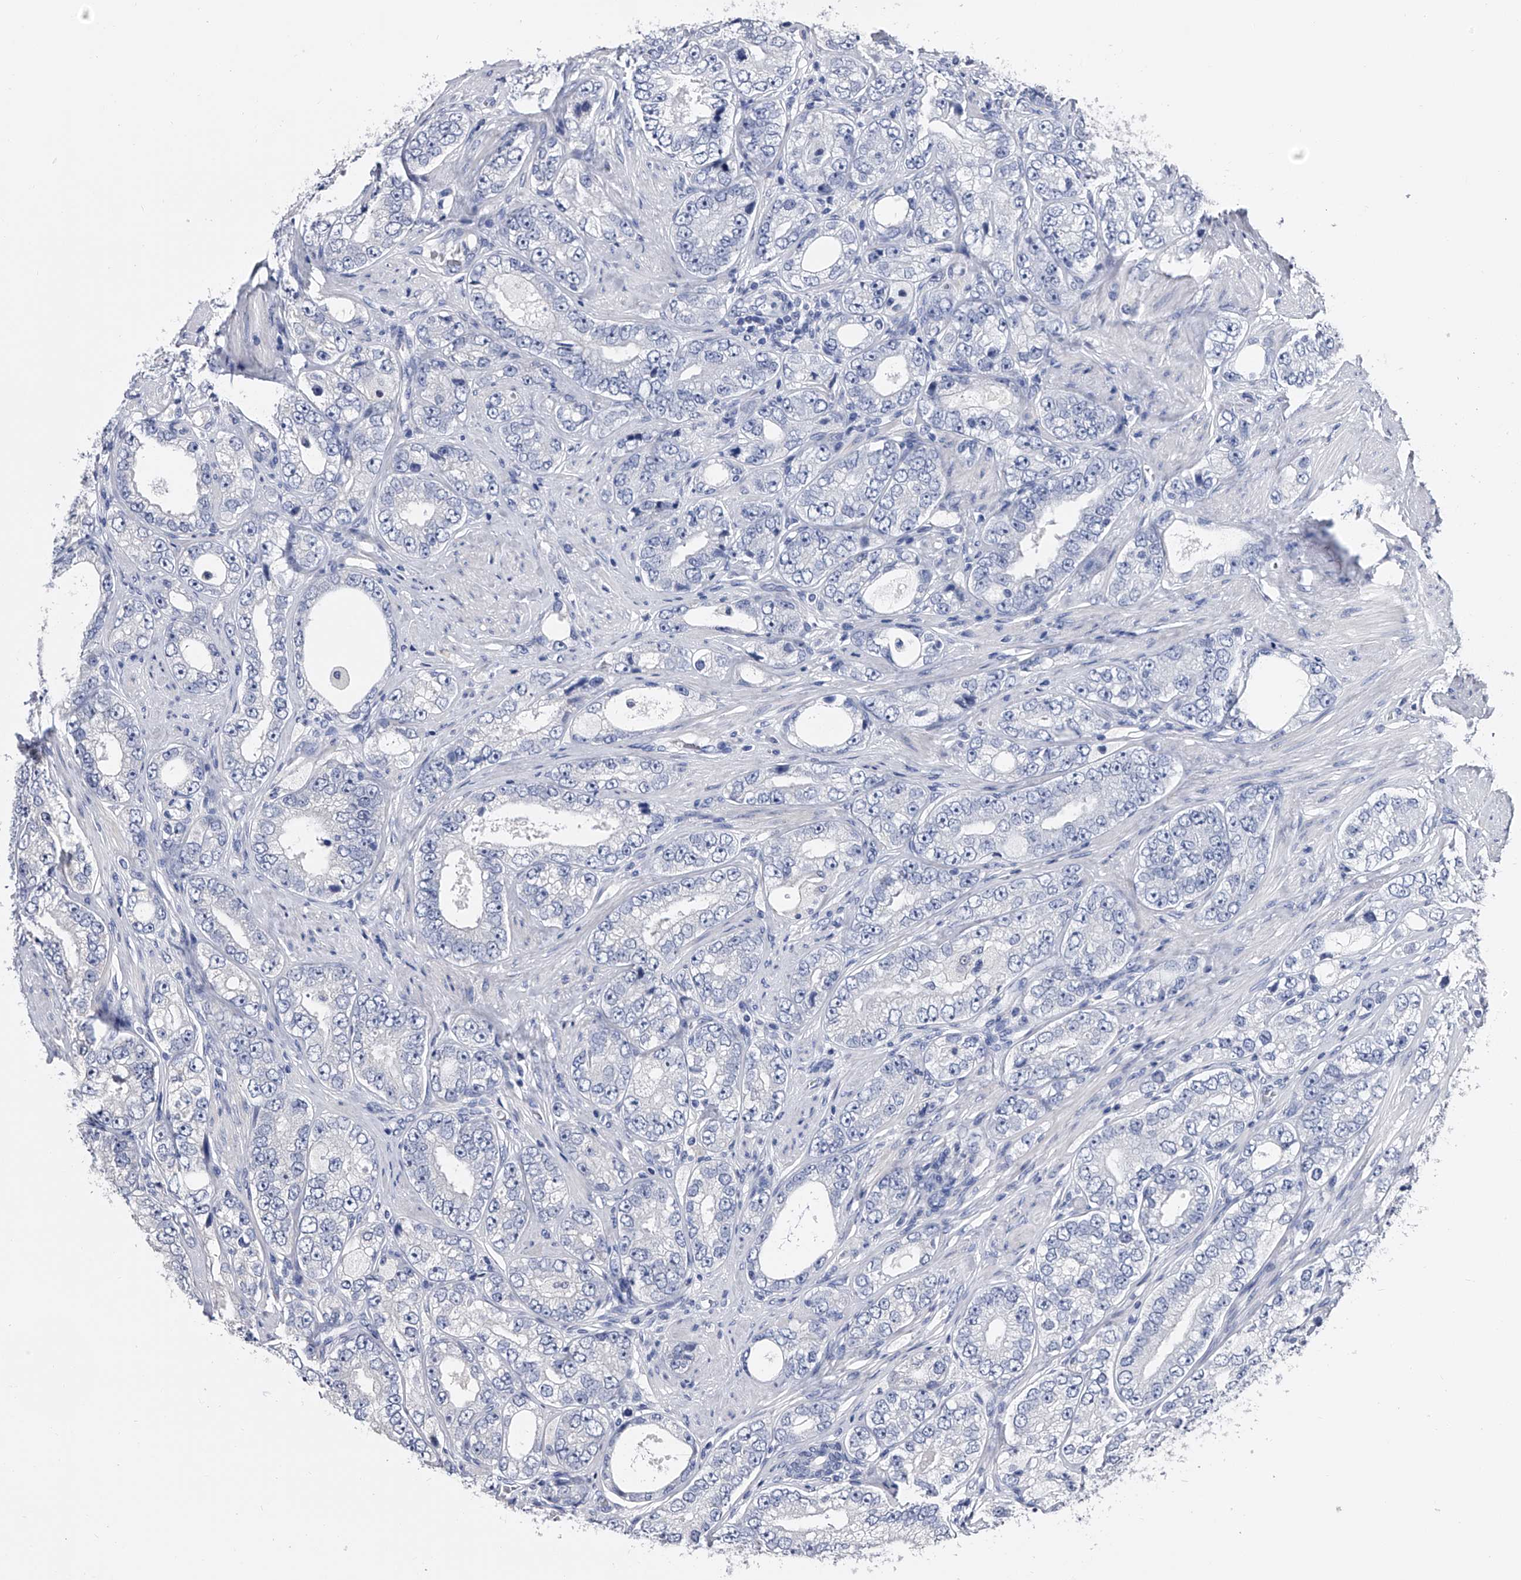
{"staining": {"intensity": "negative", "quantity": "none", "location": "none"}, "tissue": "prostate cancer", "cell_type": "Tumor cells", "image_type": "cancer", "snomed": [{"axis": "morphology", "description": "Adenocarcinoma, High grade"}, {"axis": "topography", "description": "Prostate"}], "caption": "This histopathology image is of high-grade adenocarcinoma (prostate) stained with immunohistochemistry (IHC) to label a protein in brown with the nuclei are counter-stained blue. There is no expression in tumor cells.", "gene": "EFCAB7", "patient": {"sex": "male", "age": 56}}